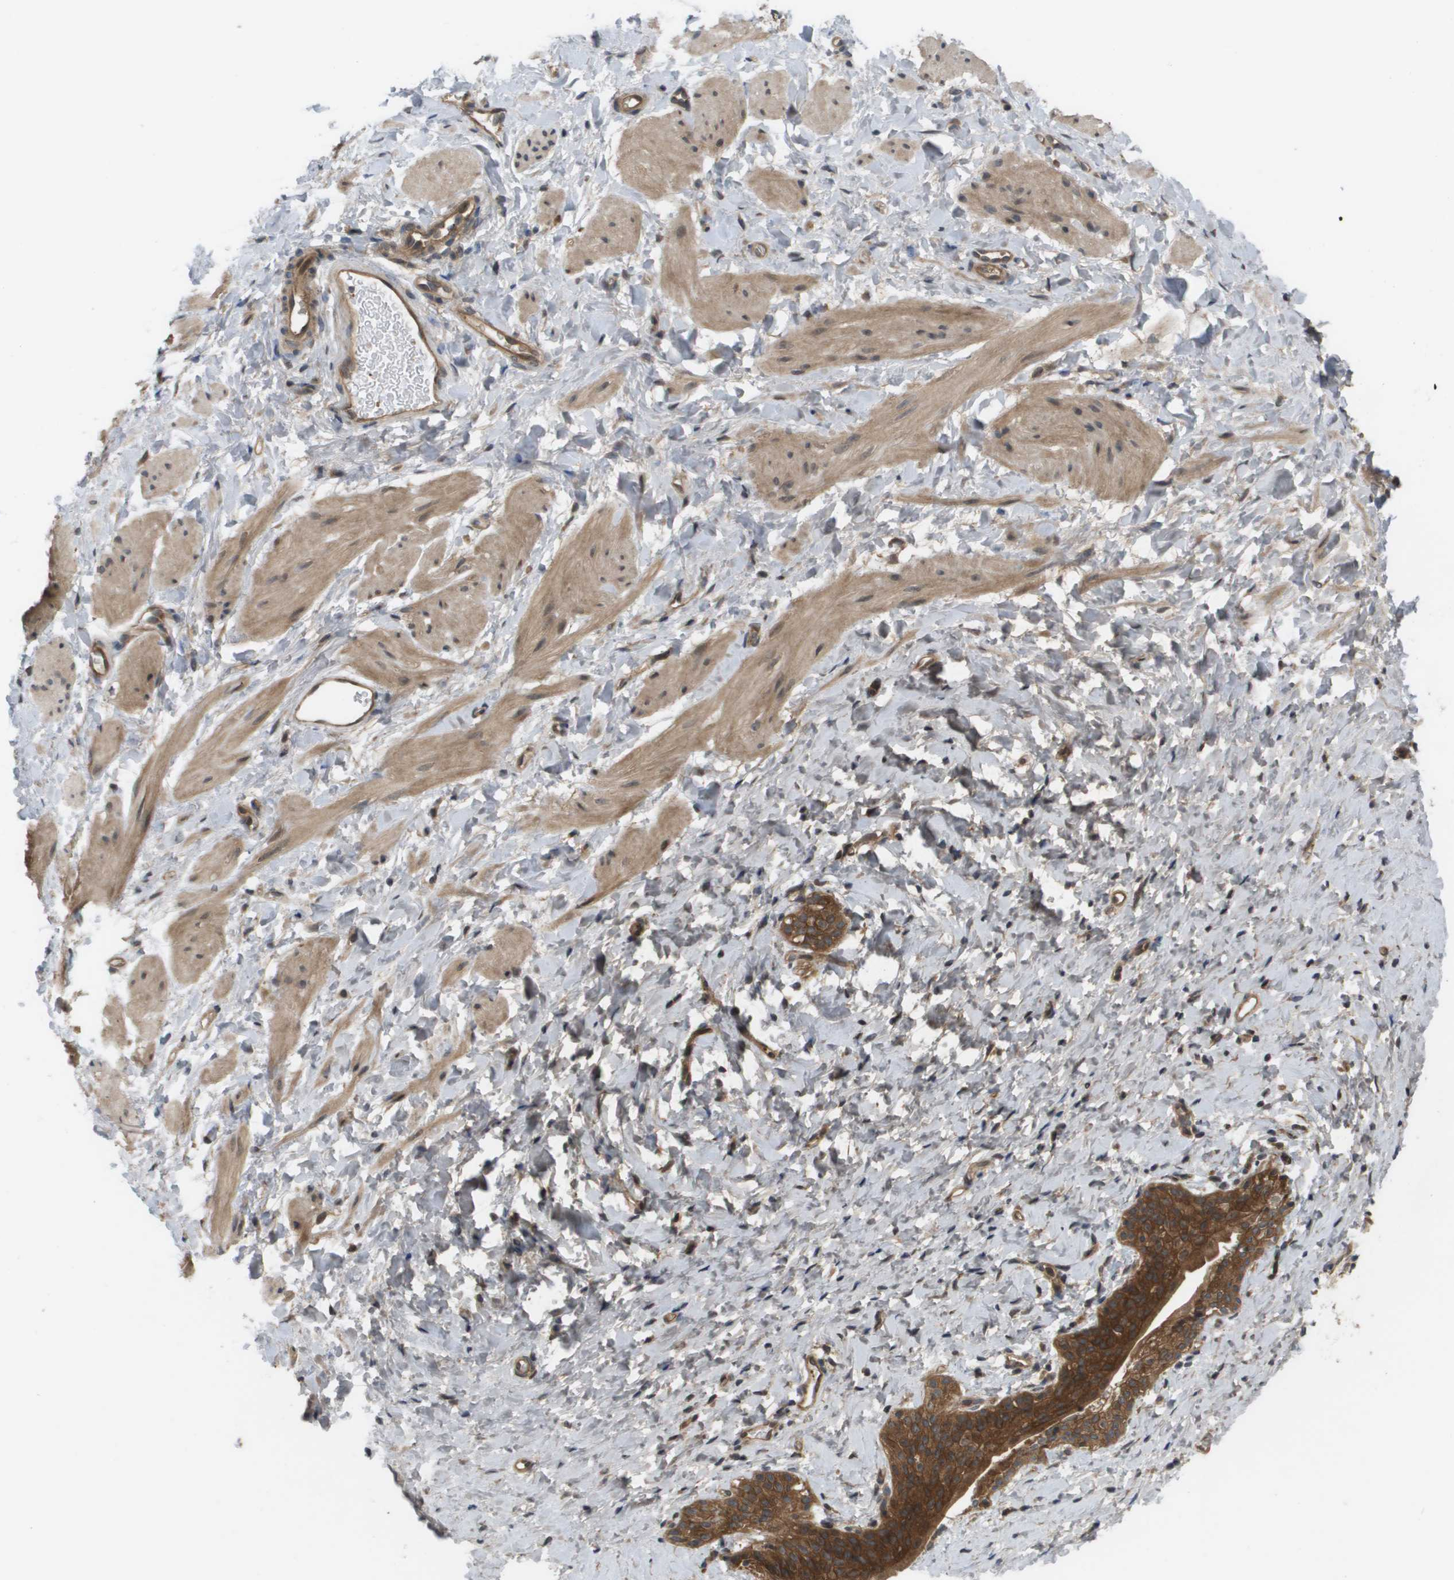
{"staining": {"intensity": "moderate", "quantity": ">75%", "location": "cytoplasmic/membranous"}, "tissue": "smooth muscle", "cell_type": "Smooth muscle cells", "image_type": "normal", "snomed": [{"axis": "morphology", "description": "Normal tissue, NOS"}, {"axis": "topography", "description": "Smooth muscle"}], "caption": "The micrograph demonstrates immunohistochemical staining of normal smooth muscle. There is moderate cytoplasmic/membranous expression is appreciated in approximately >75% of smooth muscle cells.", "gene": "CTPS2", "patient": {"sex": "male", "age": 16}}